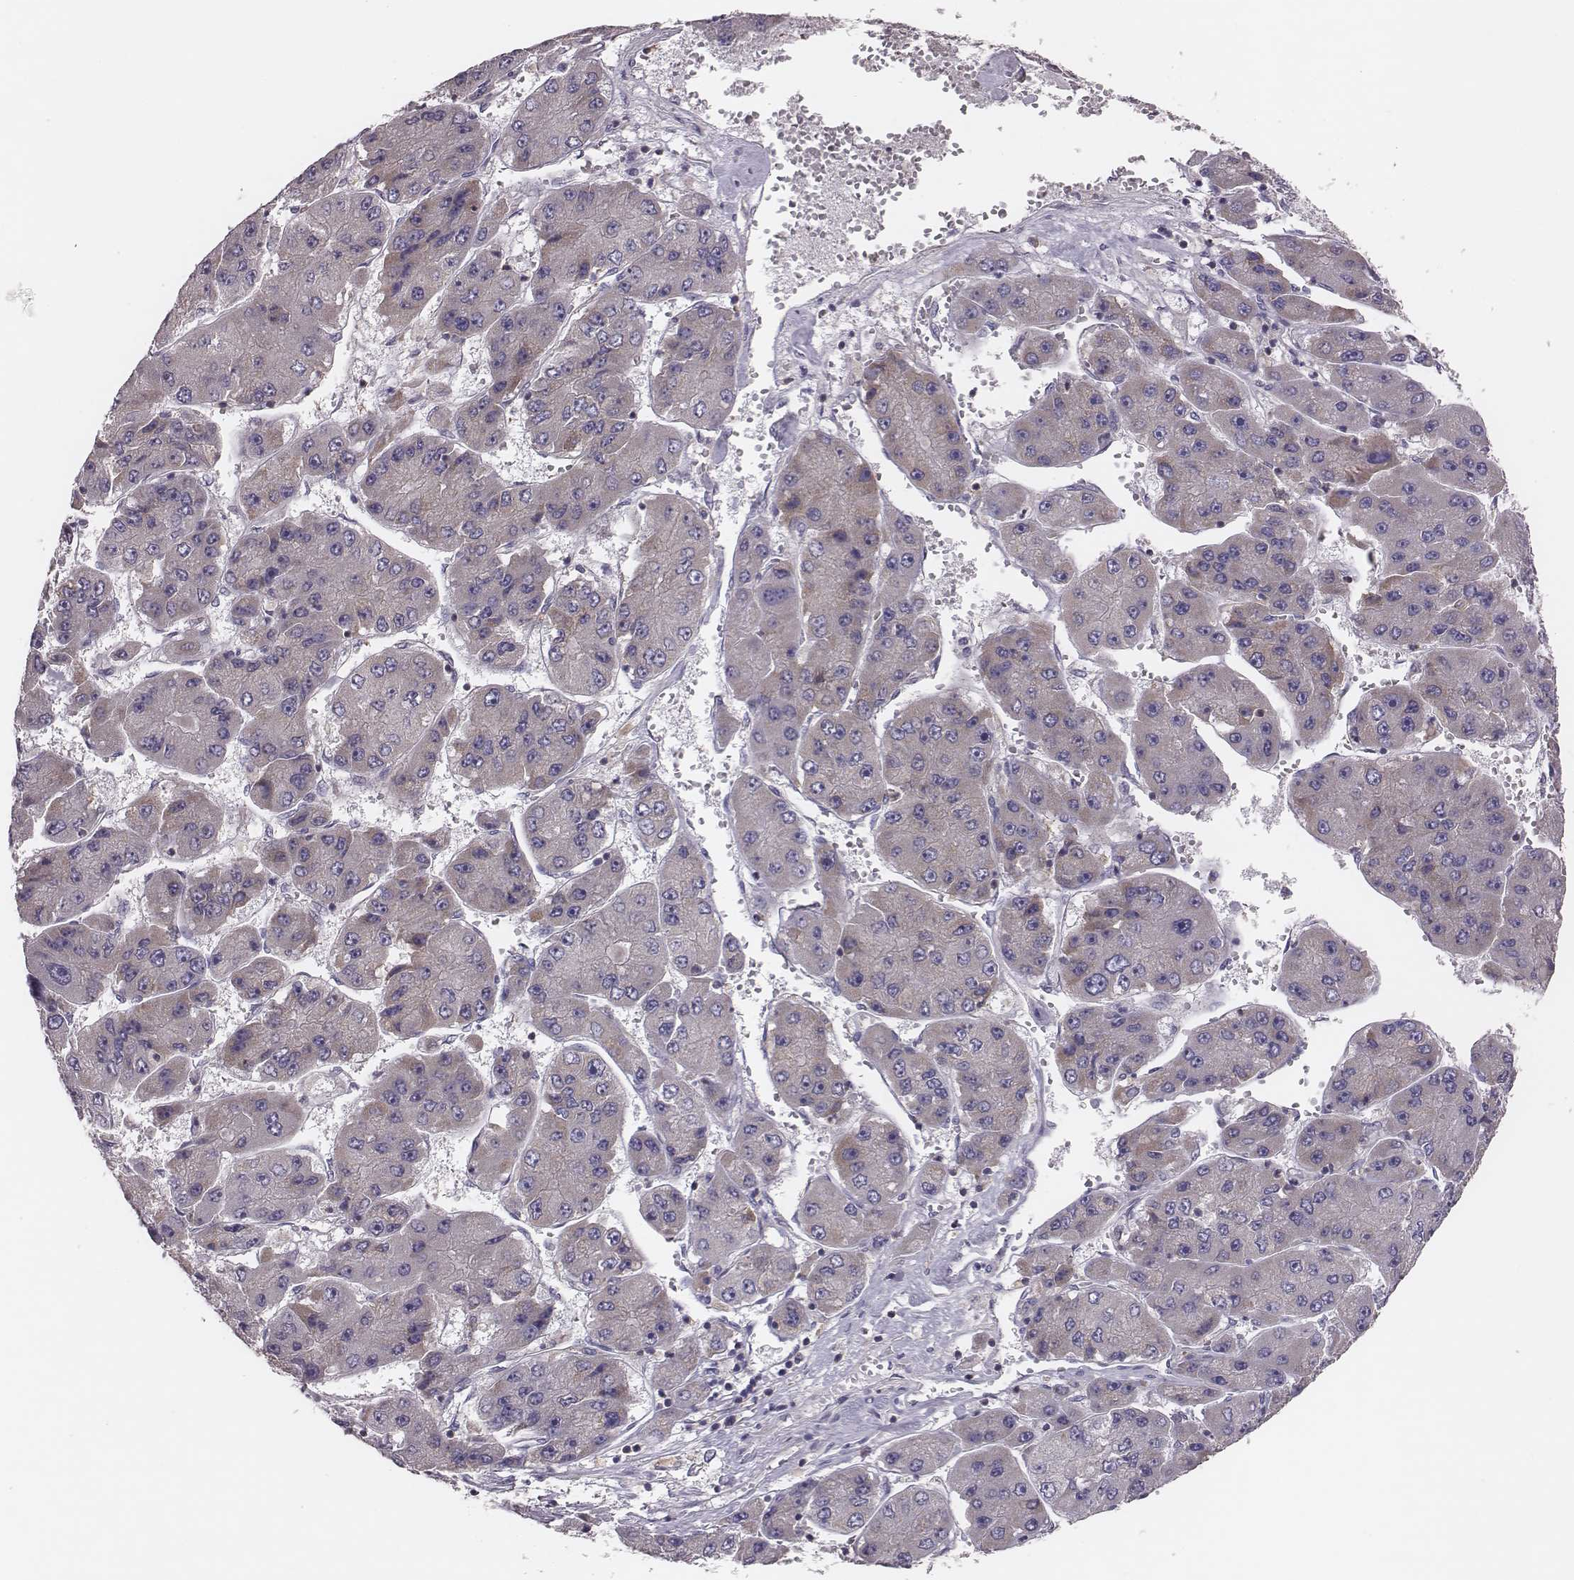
{"staining": {"intensity": "negative", "quantity": "none", "location": "none"}, "tissue": "liver cancer", "cell_type": "Tumor cells", "image_type": "cancer", "snomed": [{"axis": "morphology", "description": "Carcinoma, Hepatocellular, NOS"}, {"axis": "topography", "description": "Liver"}], "caption": "High power microscopy image of an immunohistochemistry image of hepatocellular carcinoma (liver), revealing no significant positivity in tumor cells.", "gene": "CAD", "patient": {"sex": "female", "age": 61}}